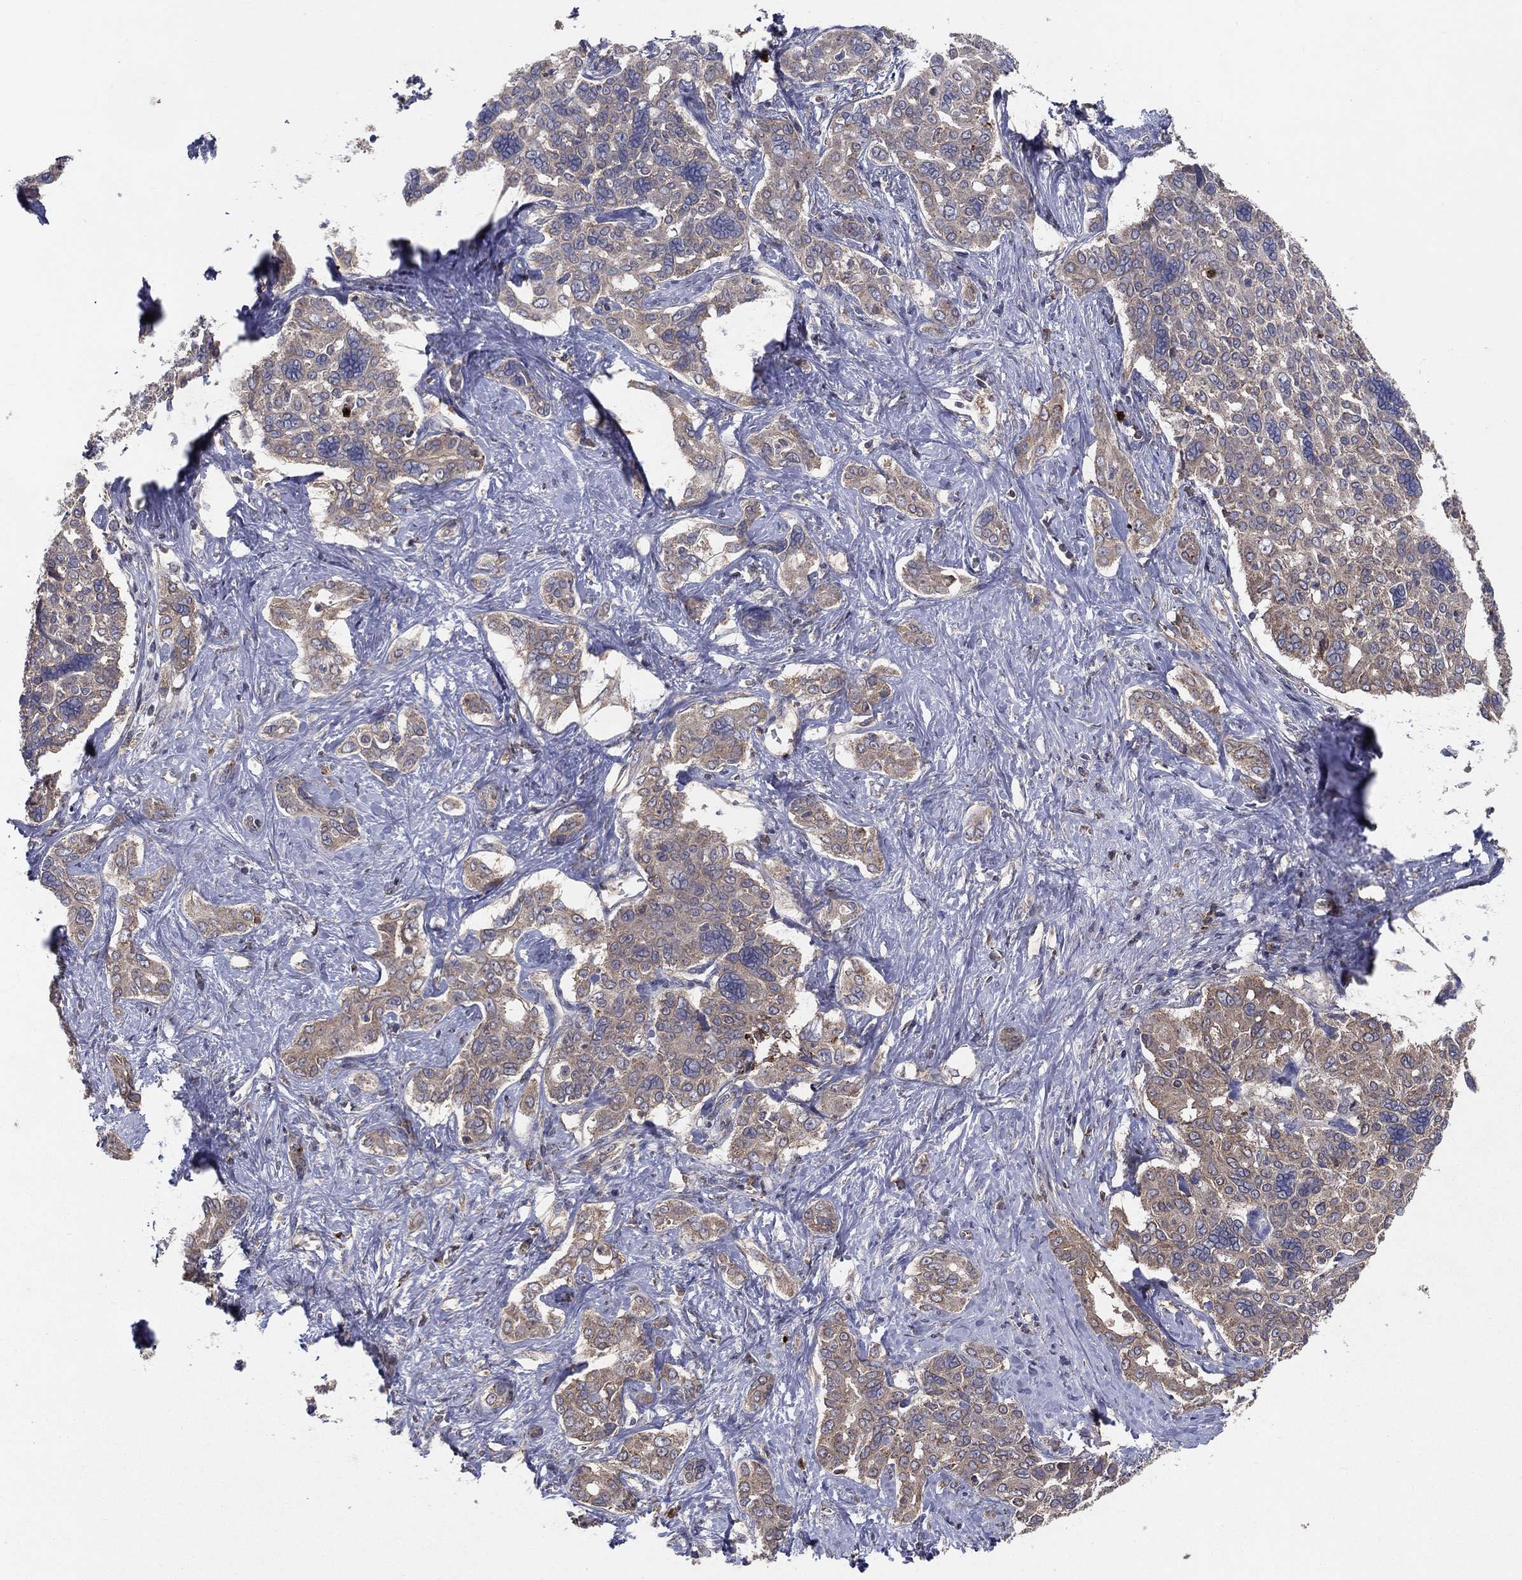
{"staining": {"intensity": "moderate", "quantity": ">75%", "location": "cytoplasmic/membranous"}, "tissue": "liver cancer", "cell_type": "Tumor cells", "image_type": "cancer", "snomed": [{"axis": "morphology", "description": "Cholangiocarcinoma"}, {"axis": "topography", "description": "Liver"}], "caption": "Approximately >75% of tumor cells in cholangiocarcinoma (liver) reveal moderate cytoplasmic/membranous protein expression as visualized by brown immunohistochemical staining.", "gene": "MT-ND1", "patient": {"sex": "female", "age": 47}}